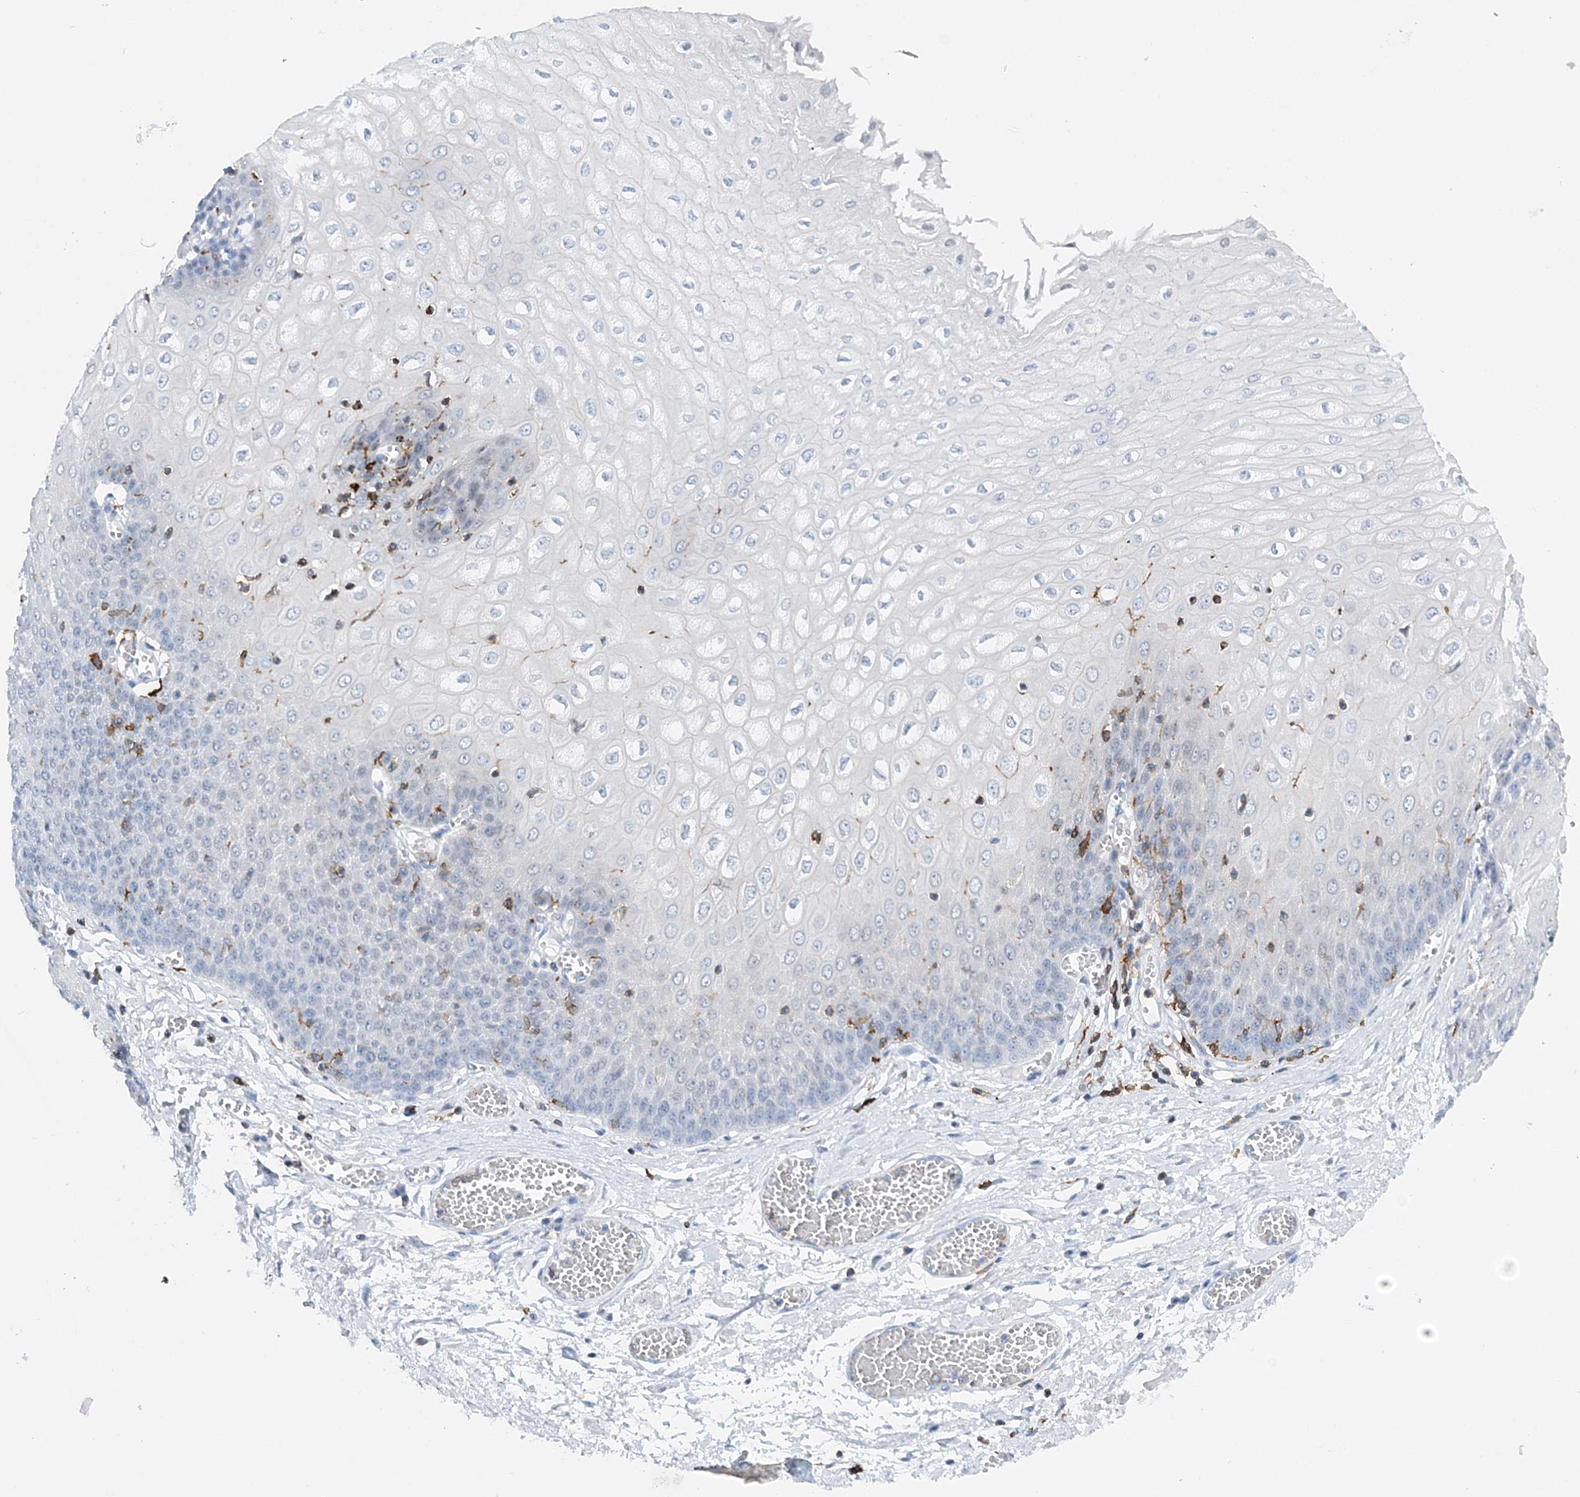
{"staining": {"intensity": "weak", "quantity": "<25%", "location": "nuclear"}, "tissue": "esophagus", "cell_type": "Squamous epithelial cells", "image_type": "normal", "snomed": [{"axis": "morphology", "description": "Normal tissue, NOS"}, {"axis": "topography", "description": "Esophagus"}], "caption": "The photomicrograph displays no significant staining in squamous epithelial cells of esophagus.", "gene": "PRMT9", "patient": {"sex": "male", "age": 60}}